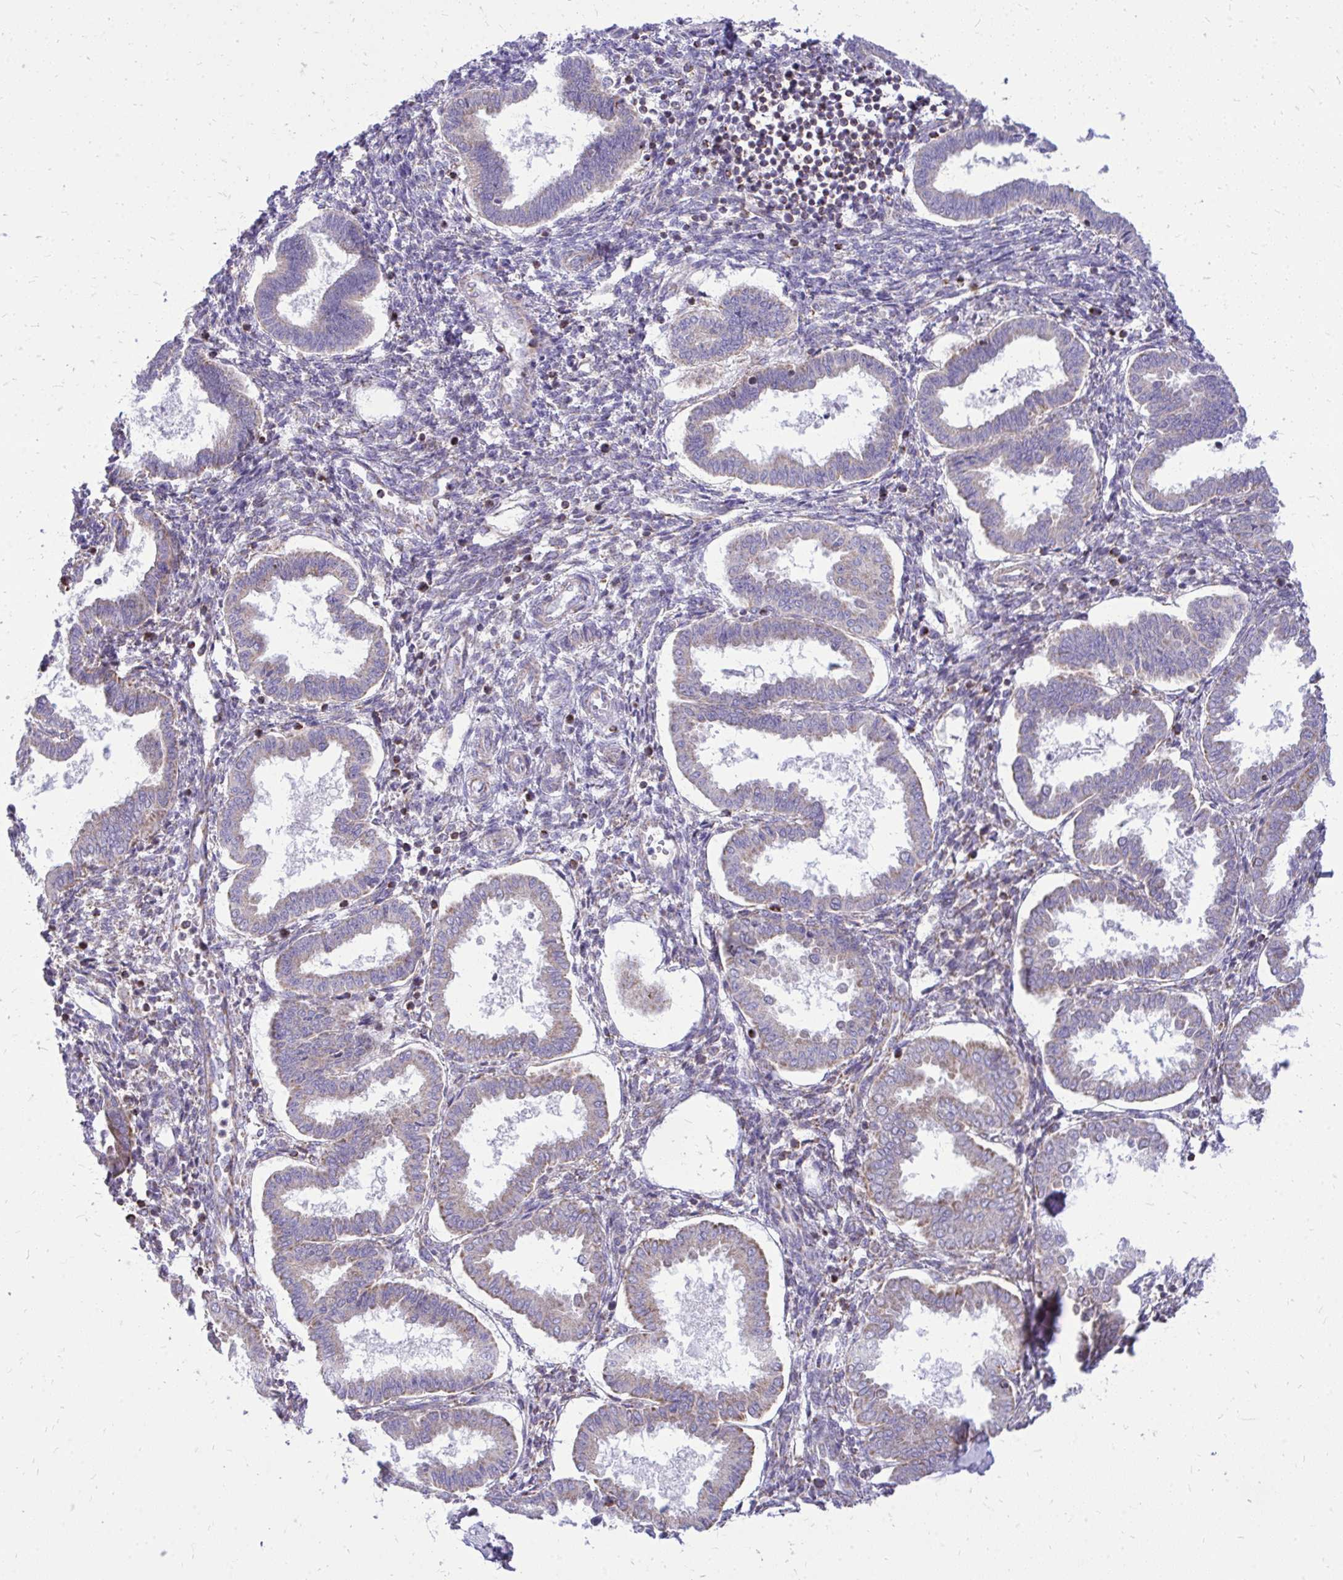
{"staining": {"intensity": "negative", "quantity": "none", "location": "none"}, "tissue": "endometrium", "cell_type": "Cells in endometrial stroma", "image_type": "normal", "snomed": [{"axis": "morphology", "description": "Normal tissue, NOS"}, {"axis": "topography", "description": "Endometrium"}], "caption": "This is a image of IHC staining of benign endometrium, which shows no expression in cells in endometrial stroma.", "gene": "SPTBN2", "patient": {"sex": "female", "age": 24}}